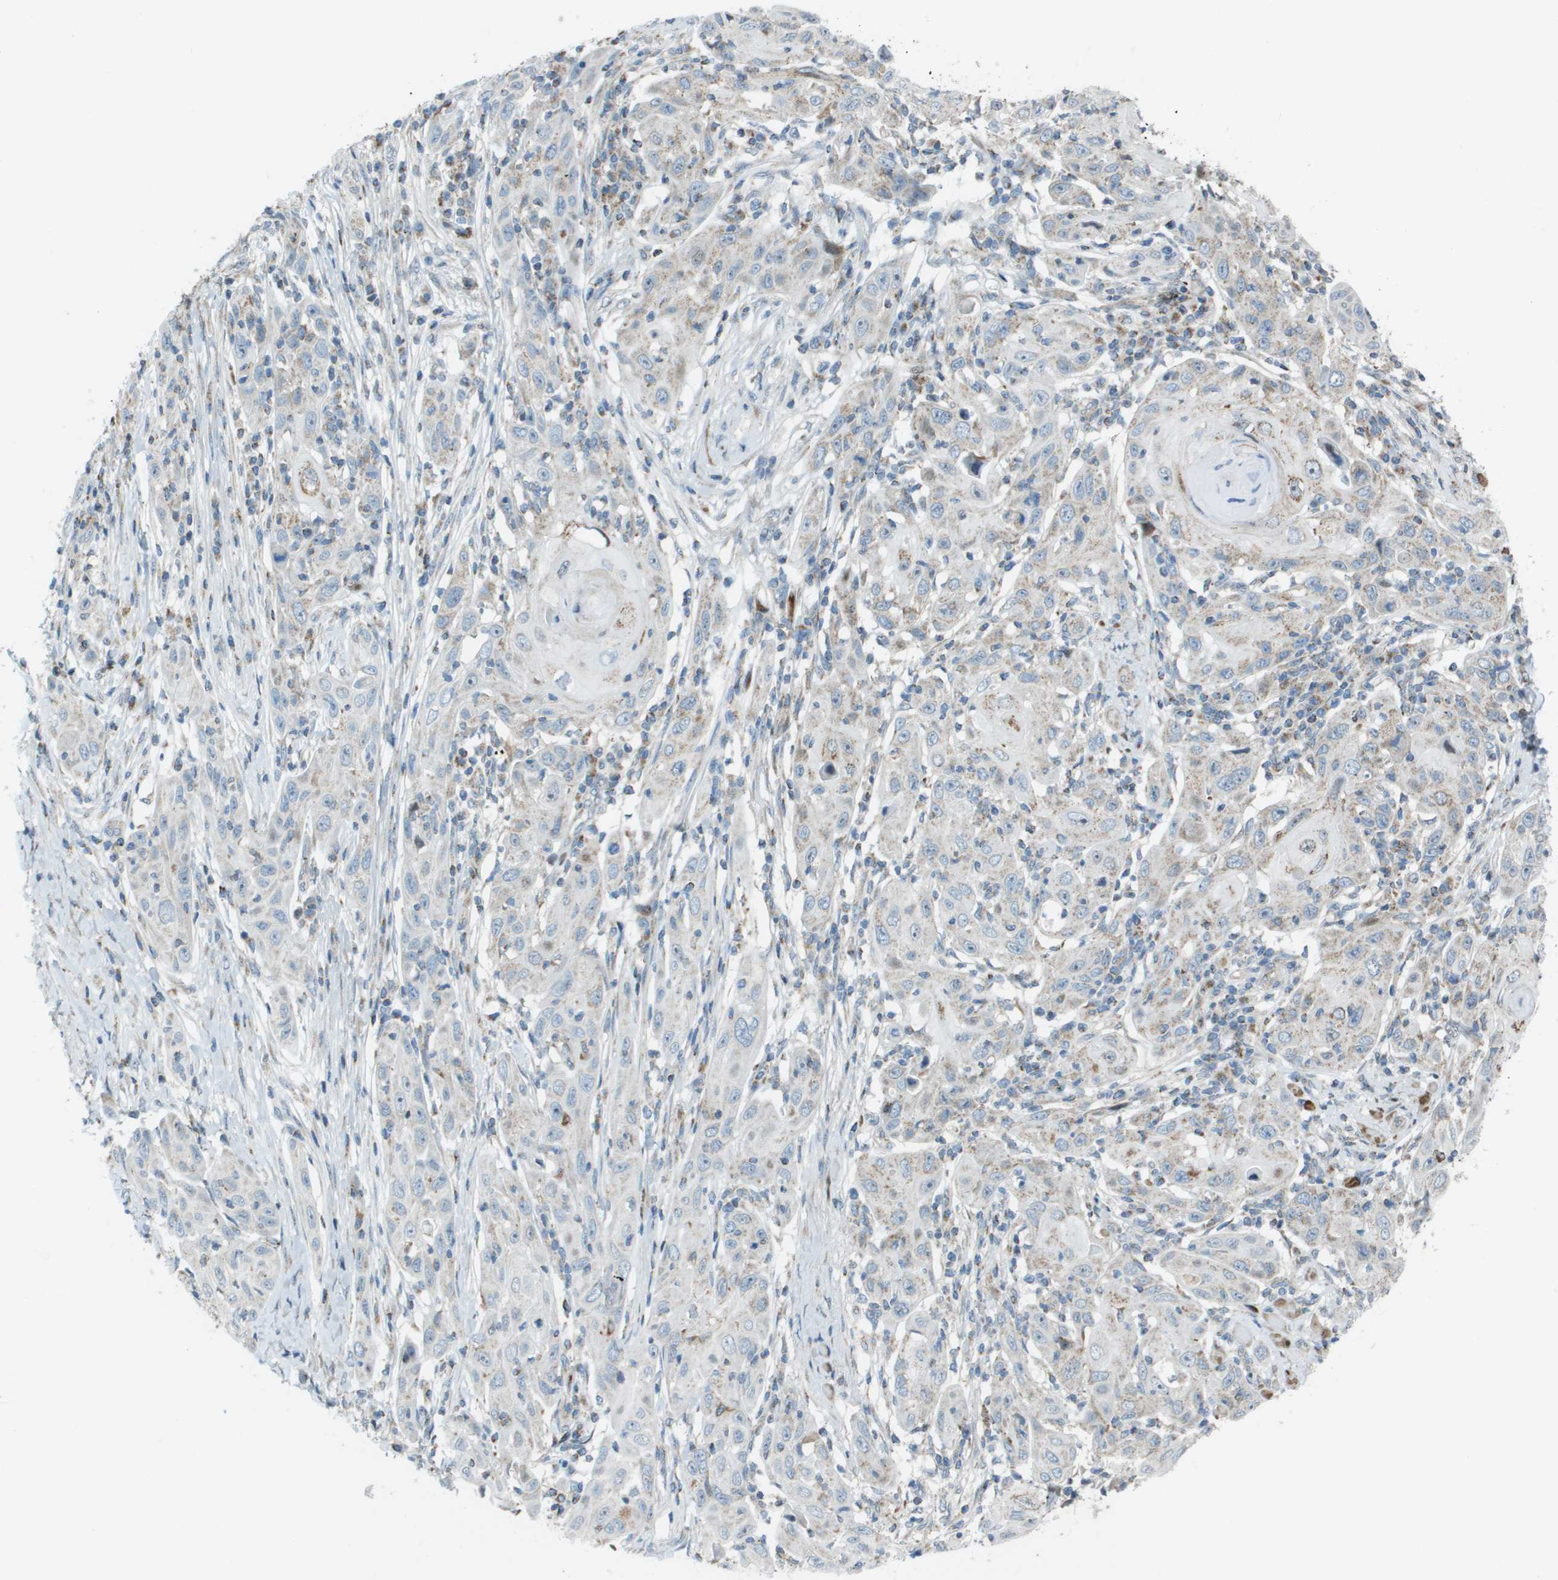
{"staining": {"intensity": "negative", "quantity": "none", "location": "none"}, "tissue": "skin cancer", "cell_type": "Tumor cells", "image_type": "cancer", "snomed": [{"axis": "morphology", "description": "Squamous cell carcinoma, NOS"}, {"axis": "topography", "description": "Skin"}], "caption": "Tumor cells show no significant staining in skin cancer (squamous cell carcinoma). (DAB immunohistochemistry visualized using brightfield microscopy, high magnification).", "gene": "MGAT3", "patient": {"sex": "female", "age": 88}}